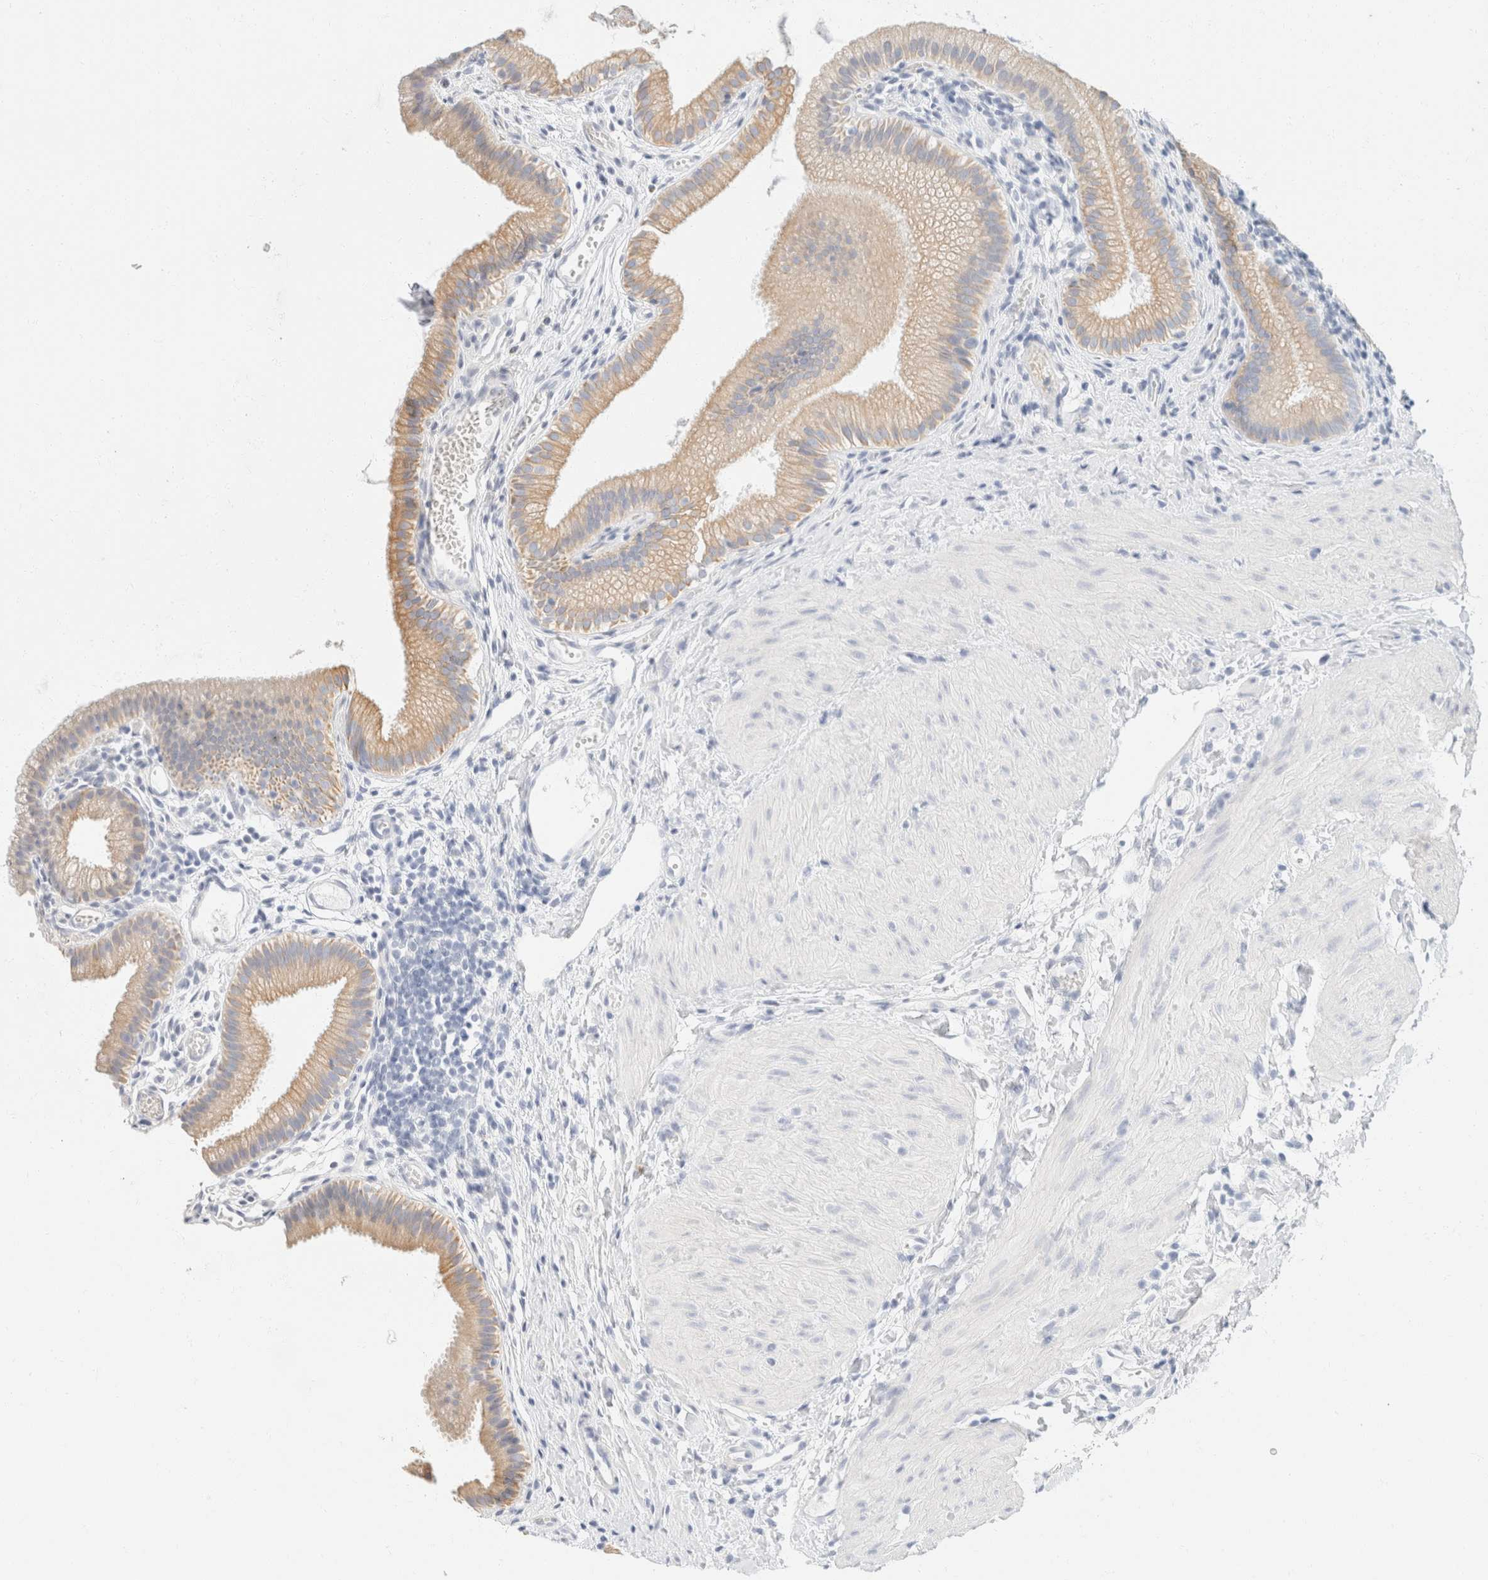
{"staining": {"intensity": "moderate", "quantity": ">75%", "location": "cytoplasmic/membranous"}, "tissue": "gallbladder", "cell_type": "Glandular cells", "image_type": "normal", "snomed": [{"axis": "morphology", "description": "Normal tissue, NOS"}, {"axis": "topography", "description": "Gallbladder"}], "caption": "Human gallbladder stained for a protein (brown) demonstrates moderate cytoplasmic/membranous positive expression in about >75% of glandular cells.", "gene": "KRT20", "patient": {"sex": "female", "age": 26}}